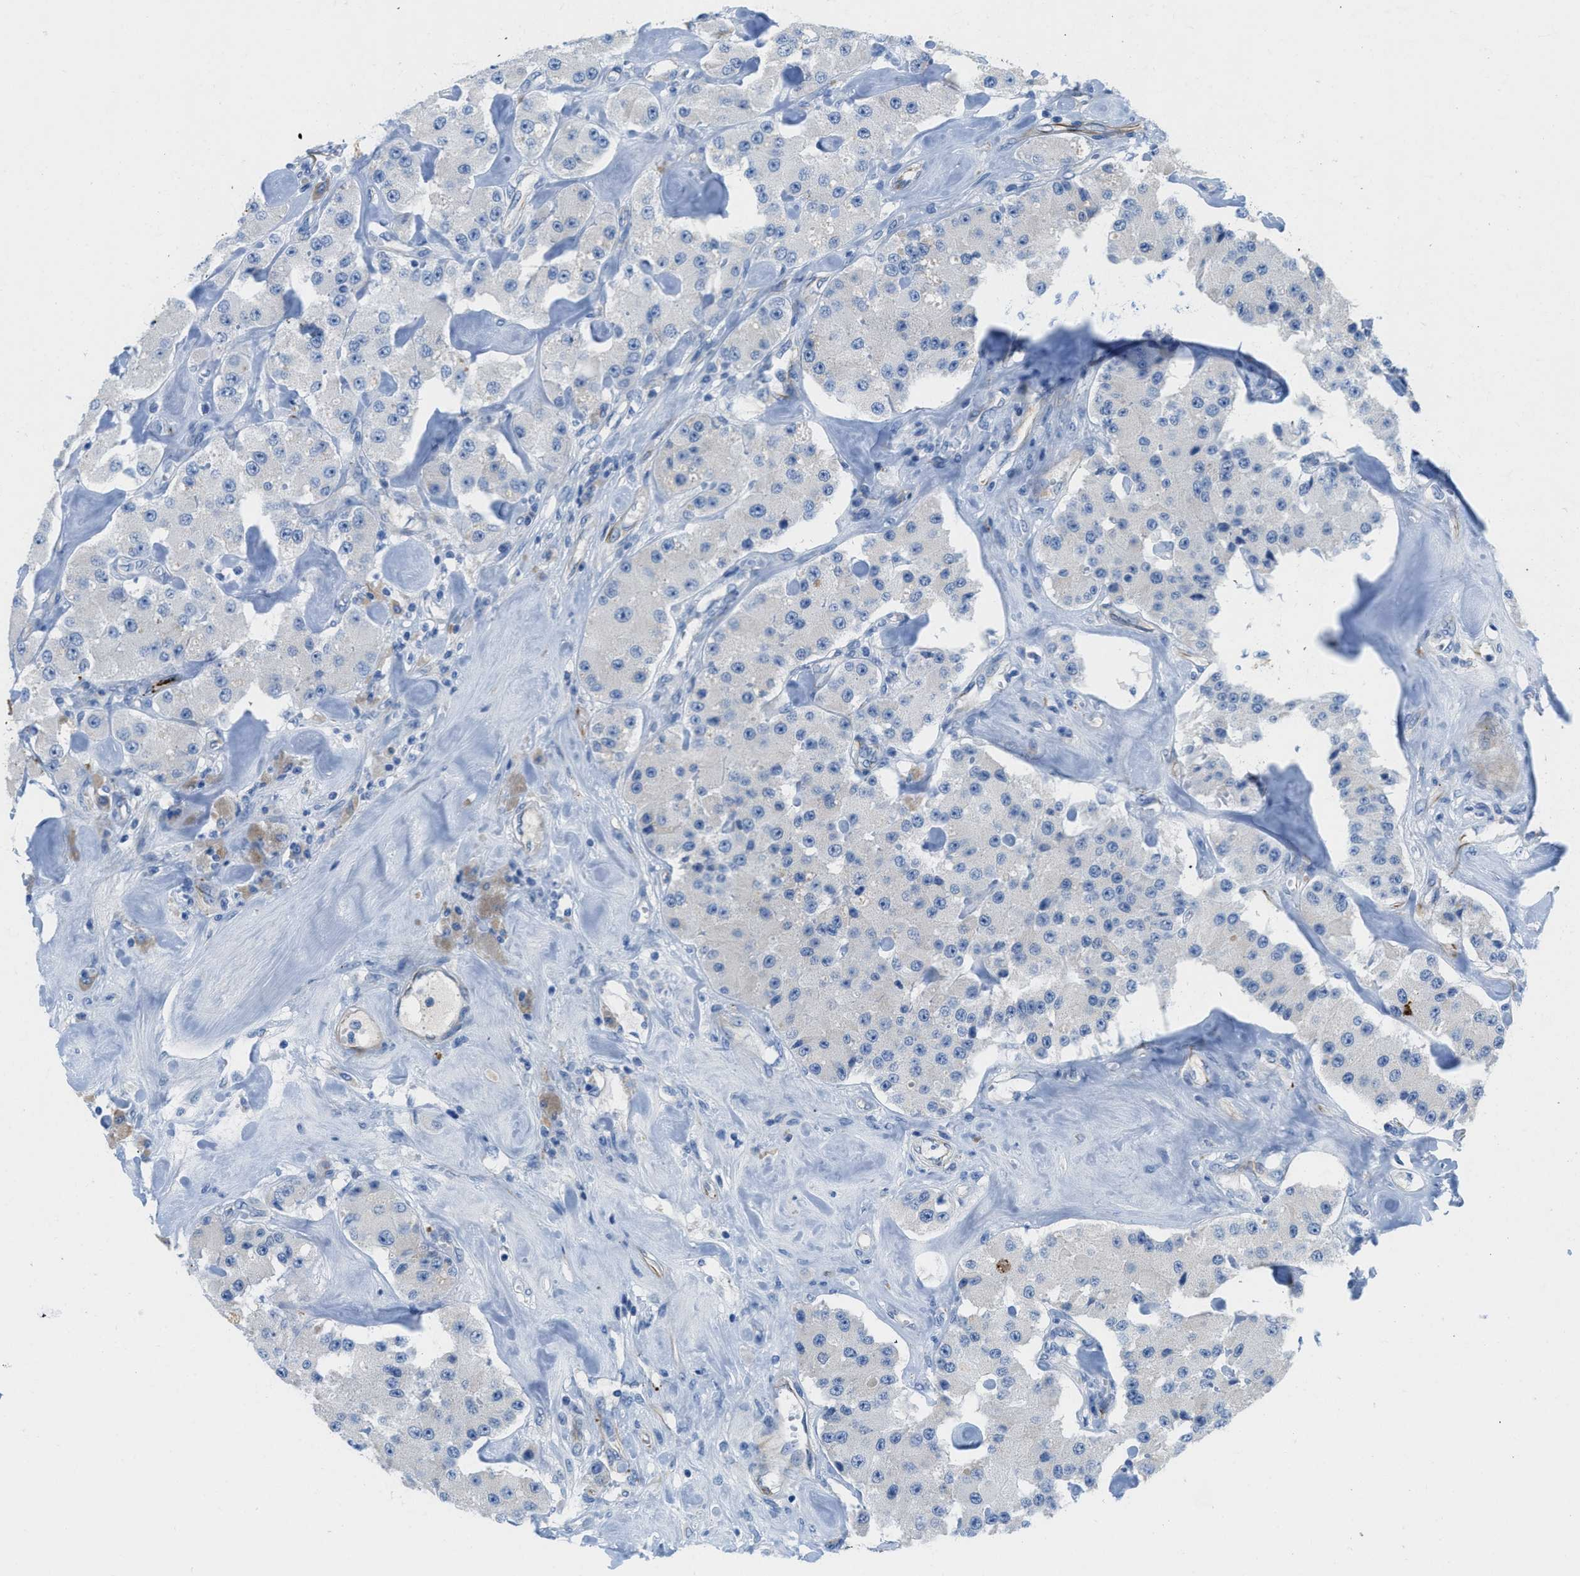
{"staining": {"intensity": "negative", "quantity": "none", "location": "none"}, "tissue": "carcinoid", "cell_type": "Tumor cells", "image_type": "cancer", "snomed": [{"axis": "morphology", "description": "Carcinoid, malignant, NOS"}, {"axis": "topography", "description": "Pancreas"}], "caption": "A histopathology image of malignant carcinoid stained for a protein demonstrates no brown staining in tumor cells.", "gene": "XCR1", "patient": {"sex": "male", "age": 41}}